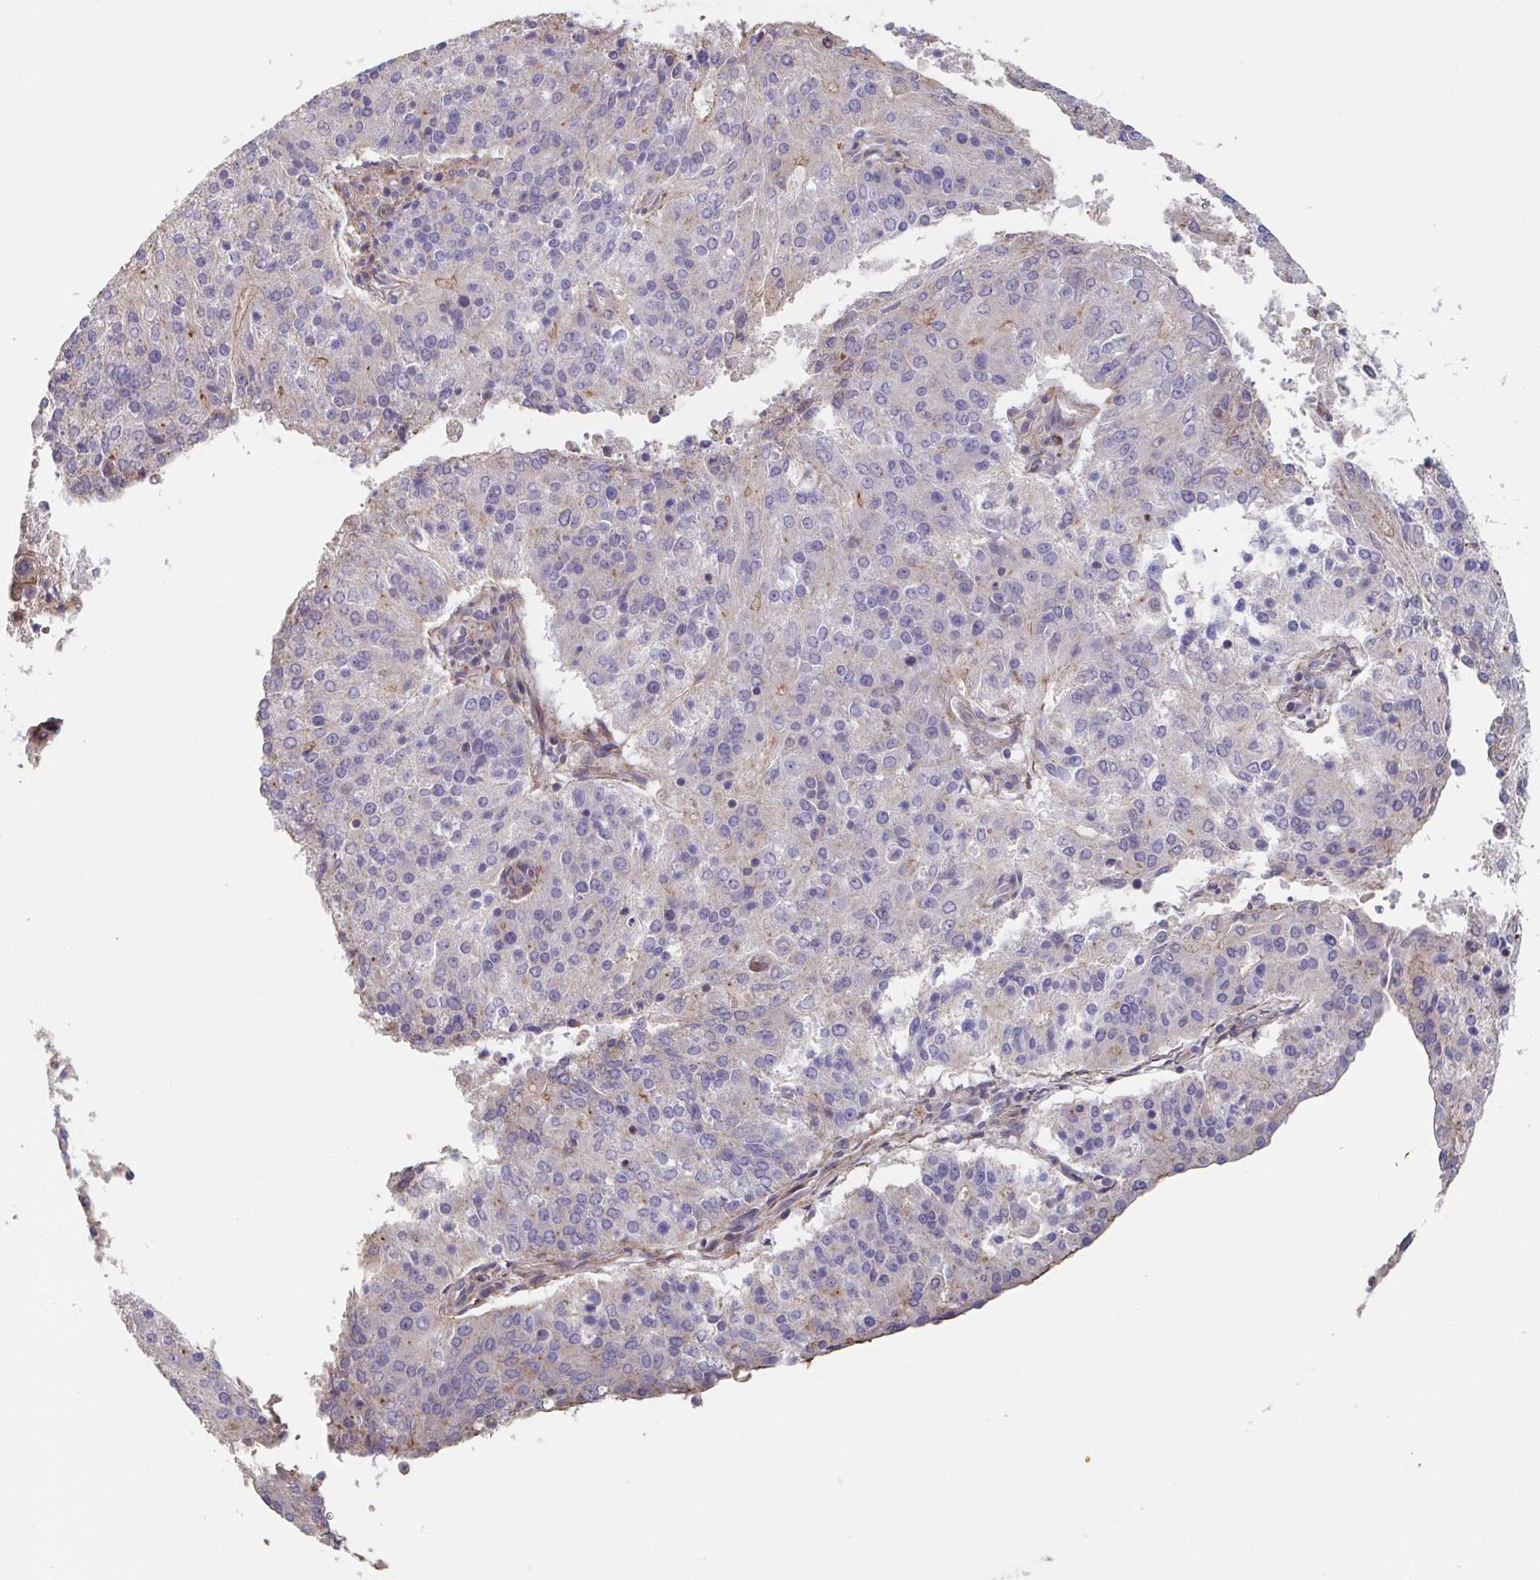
{"staining": {"intensity": "moderate", "quantity": "<25%", "location": "cytoplasmic/membranous"}, "tissue": "endometrial cancer", "cell_type": "Tumor cells", "image_type": "cancer", "snomed": [{"axis": "morphology", "description": "Adenocarcinoma, NOS"}, {"axis": "topography", "description": "Endometrium"}], "caption": "Immunohistochemistry micrograph of human adenocarcinoma (endometrial) stained for a protein (brown), which demonstrates low levels of moderate cytoplasmic/membranous staining in about <25% of tumor cells.", "gene": "FZD2", "patient": {"sex": "female", "age": 82}}